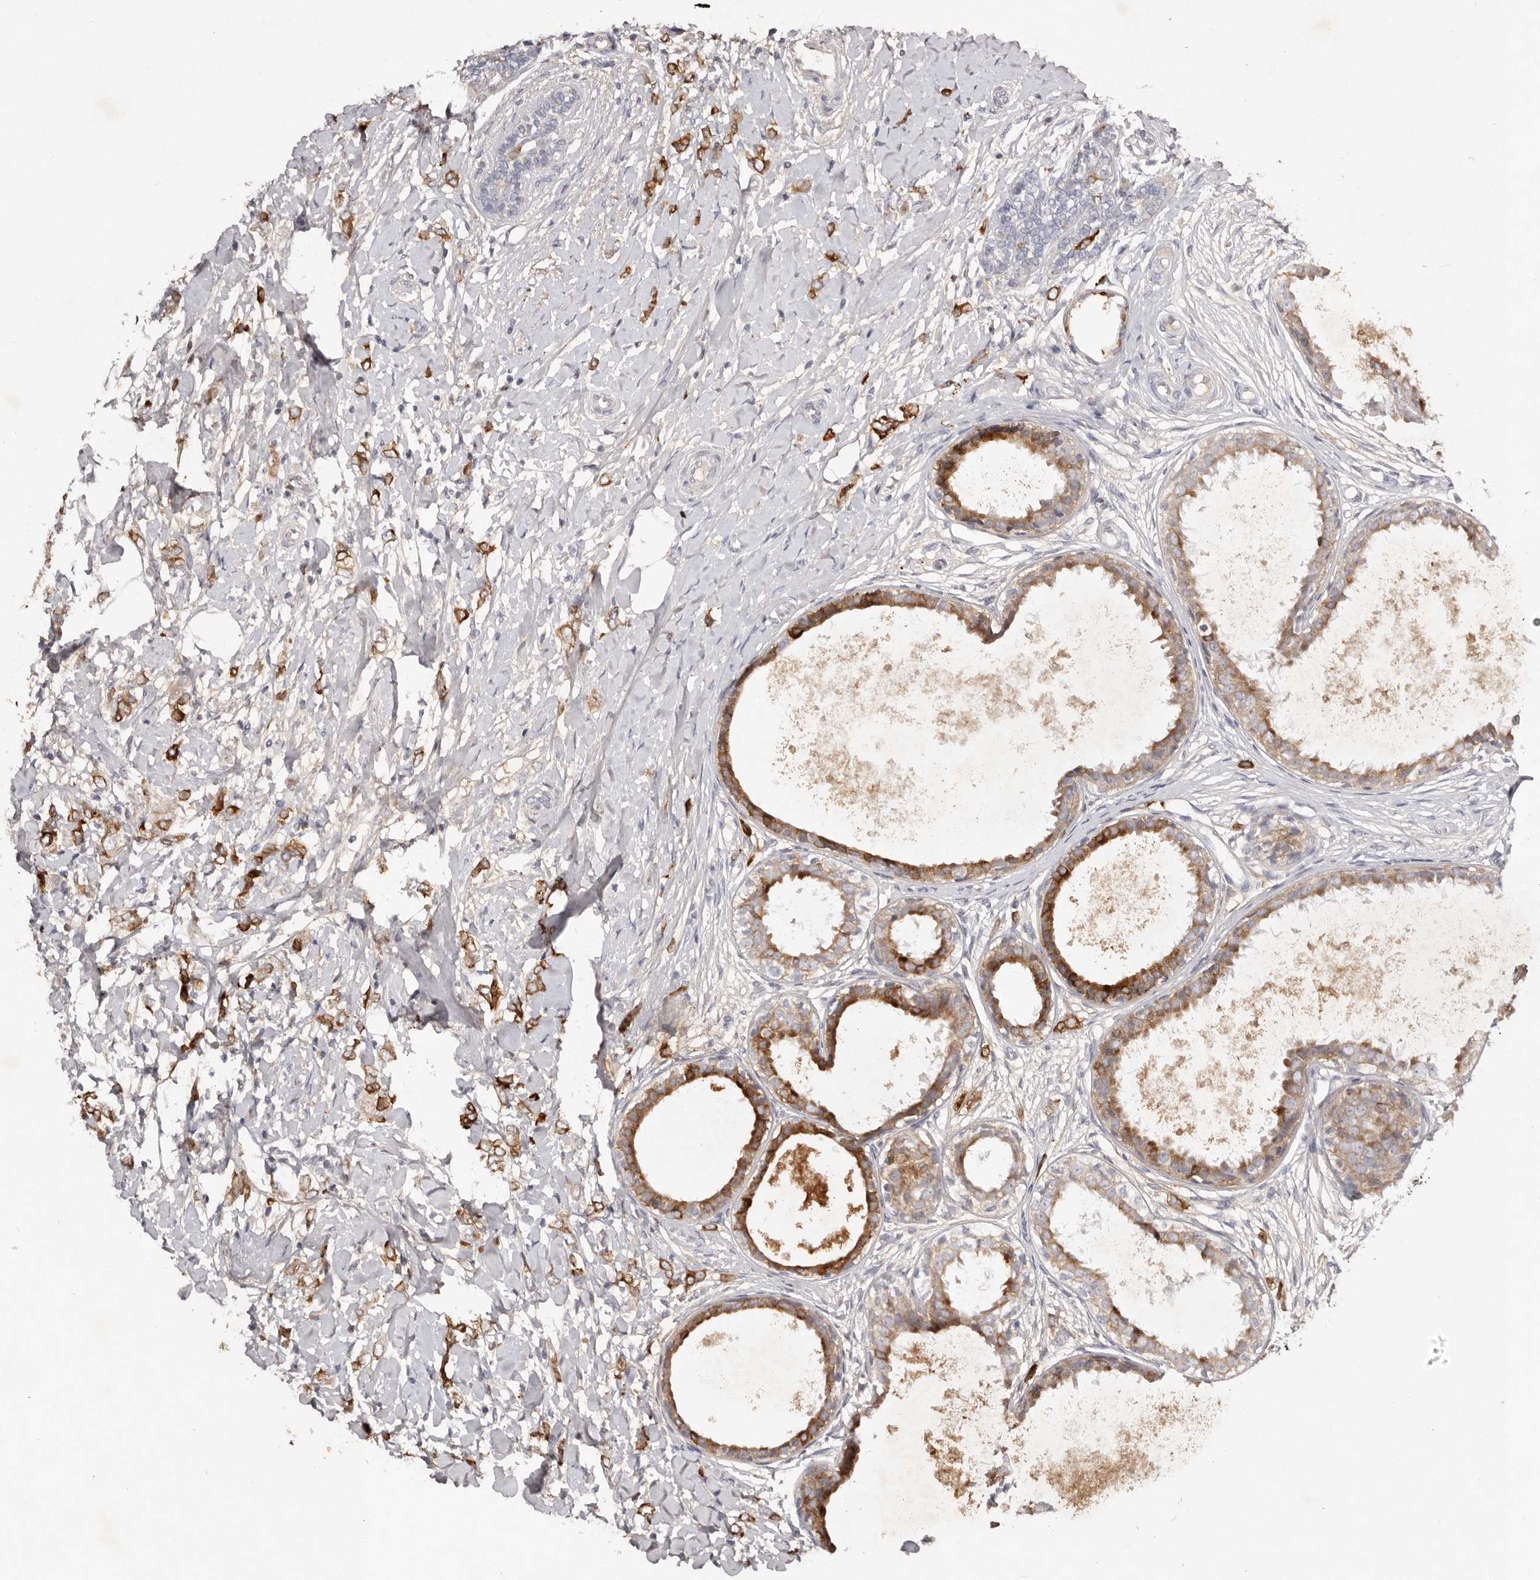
{"staining": {"intensity": "strong", "quantity": ">75%", "location": "cytoplasmic/membranous"}, "tissue": "breast cancer", "cell_type": "Tumor cells", "image_type": "cancer", "snomed": [{"axis": "morphology", "description": "Normal tissue, NOS"}, {"axis": "morphology", "description": "Lobular carcinoma"}, {"axis": "topography", "description": "Breast"}], "caption": "The immunohistochemical stain shows strong cytoplasmic/membranous expression in tumor cells of breast cancer tissue. (Stains: DAB (3,3'-diaminobenzidine) in brown, nuclei in blue, Microscopy: brightfield microscopy at high magnification).", "gene": "SCUBE2", "patient": {"sex": "female", "age": 47}}